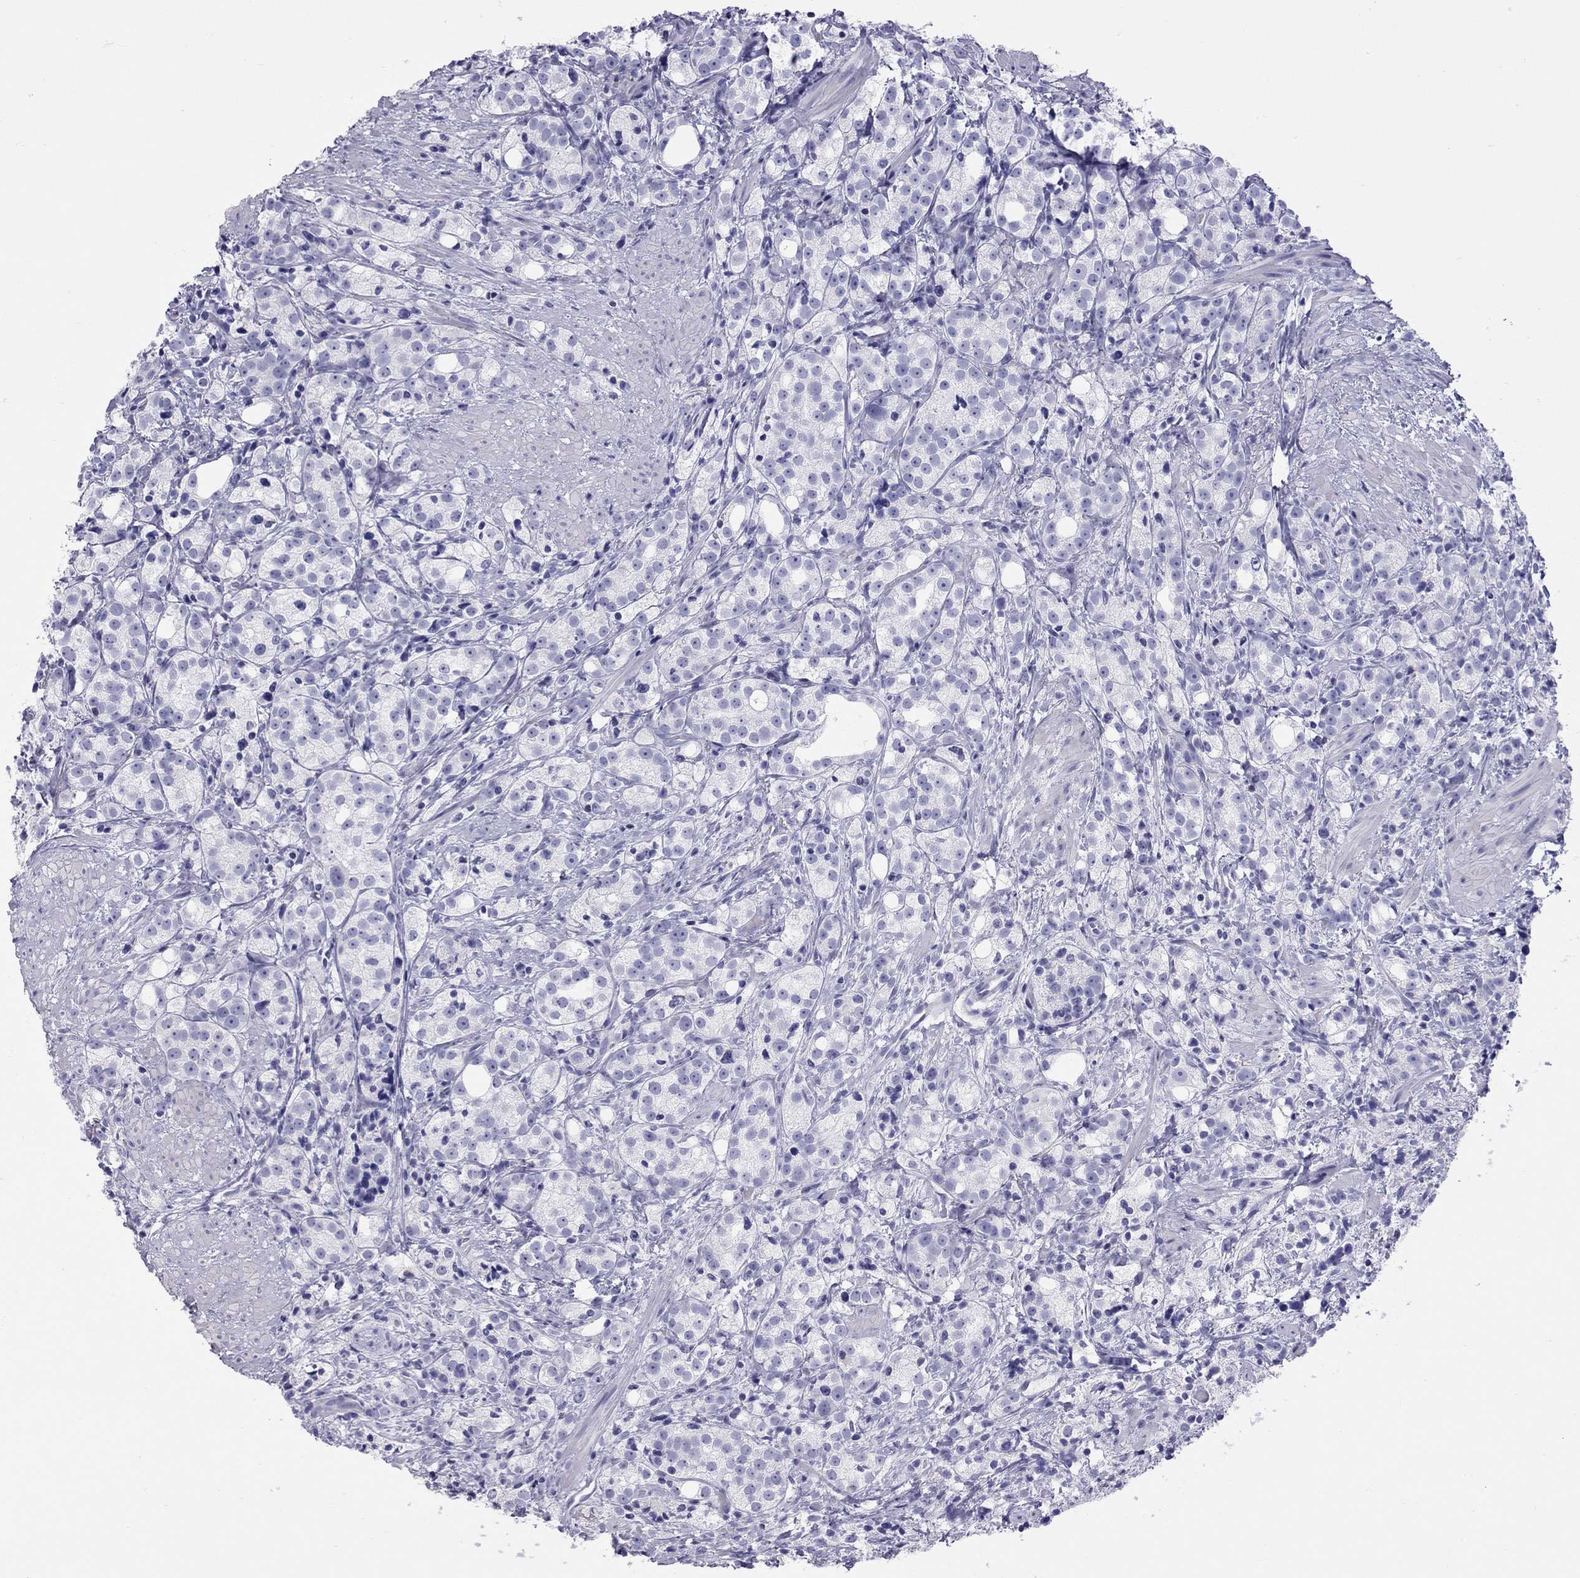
{"staining": {"intensity": "negative", "quantity": "none", "location": "none"}, "tissue": "prostate cancer", "cell_type": "Tumor cells", "image_type": "cancer", "snomed": [{"axis": "morphology", "description": "Adenocarcinoma, High grade"}, {"axis": "topography", "description": "Prostate"}], "caption": "Immunohistochemistry (IHC) of prostate adenocarcinoma (high-grade) shows no positivity in tumor cells.", "gene": "STAG3", "patient": {"sex": "male", "age": 53}}